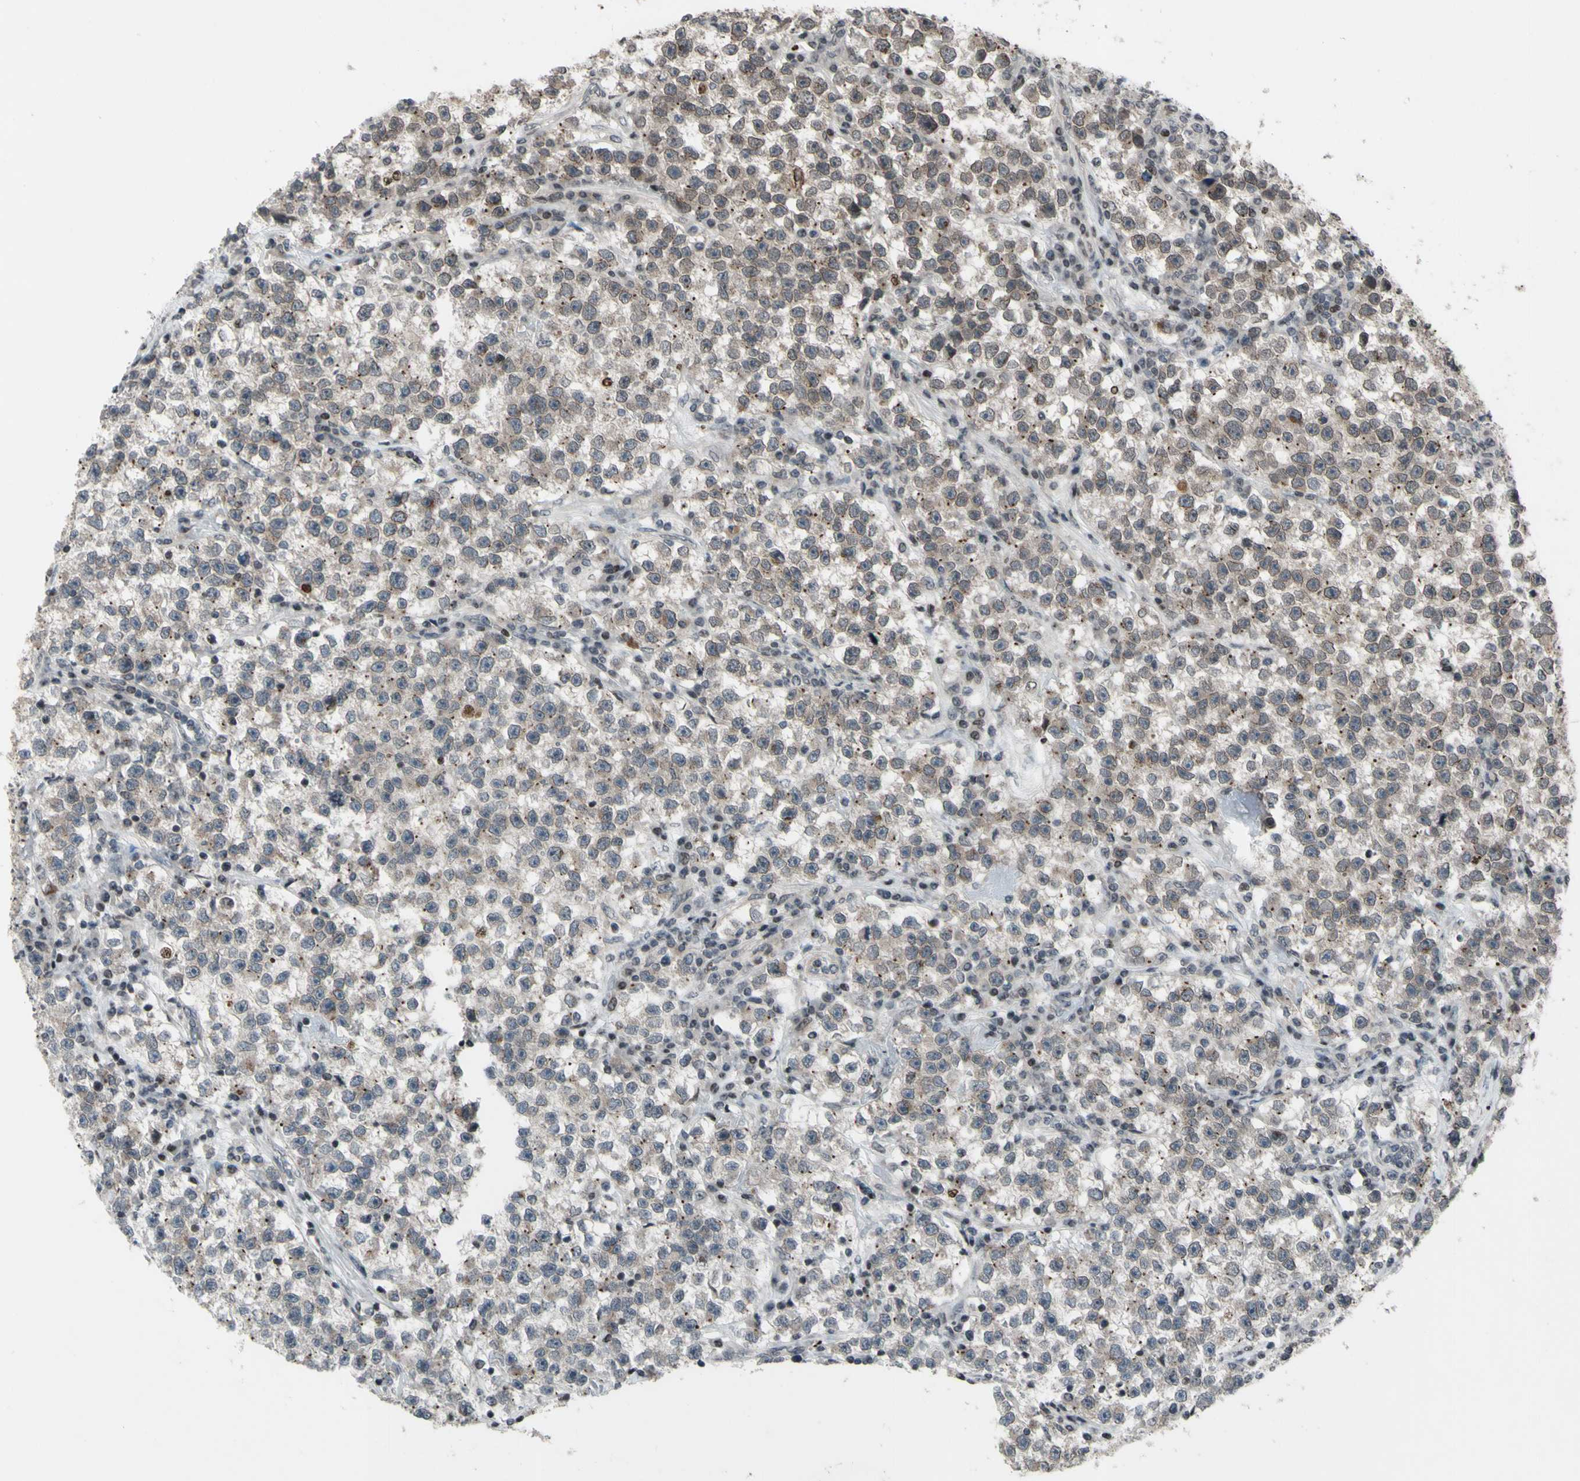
{"staining": {"intensity": "weak", "quantity": "25%-75%", "location": "cytoplasmic/membranous,nuclear"}, "tissue": "testis cancer", "cell_type": "Tumor cells", "image_type": "cancer", "snomed": [{"axis": "morphology", "description": "Seminoma, NOS"}, {"axis": "topography", "description": "Testis"}], "caption": "Testis cancer (seminoma) stained with immunohistochemistry (IHC) shows weak cytoplasmic/membranous and nuclear staining in about 25%-75% of tumor cells. Using DAB (3,3'-diaminobenzidine) (brown) and hematoxylin (blue) stains, captured at high magnification using brightfield microscopy.", "gene": "XPO1", "patient": {"sex": "male", "age": 22}}